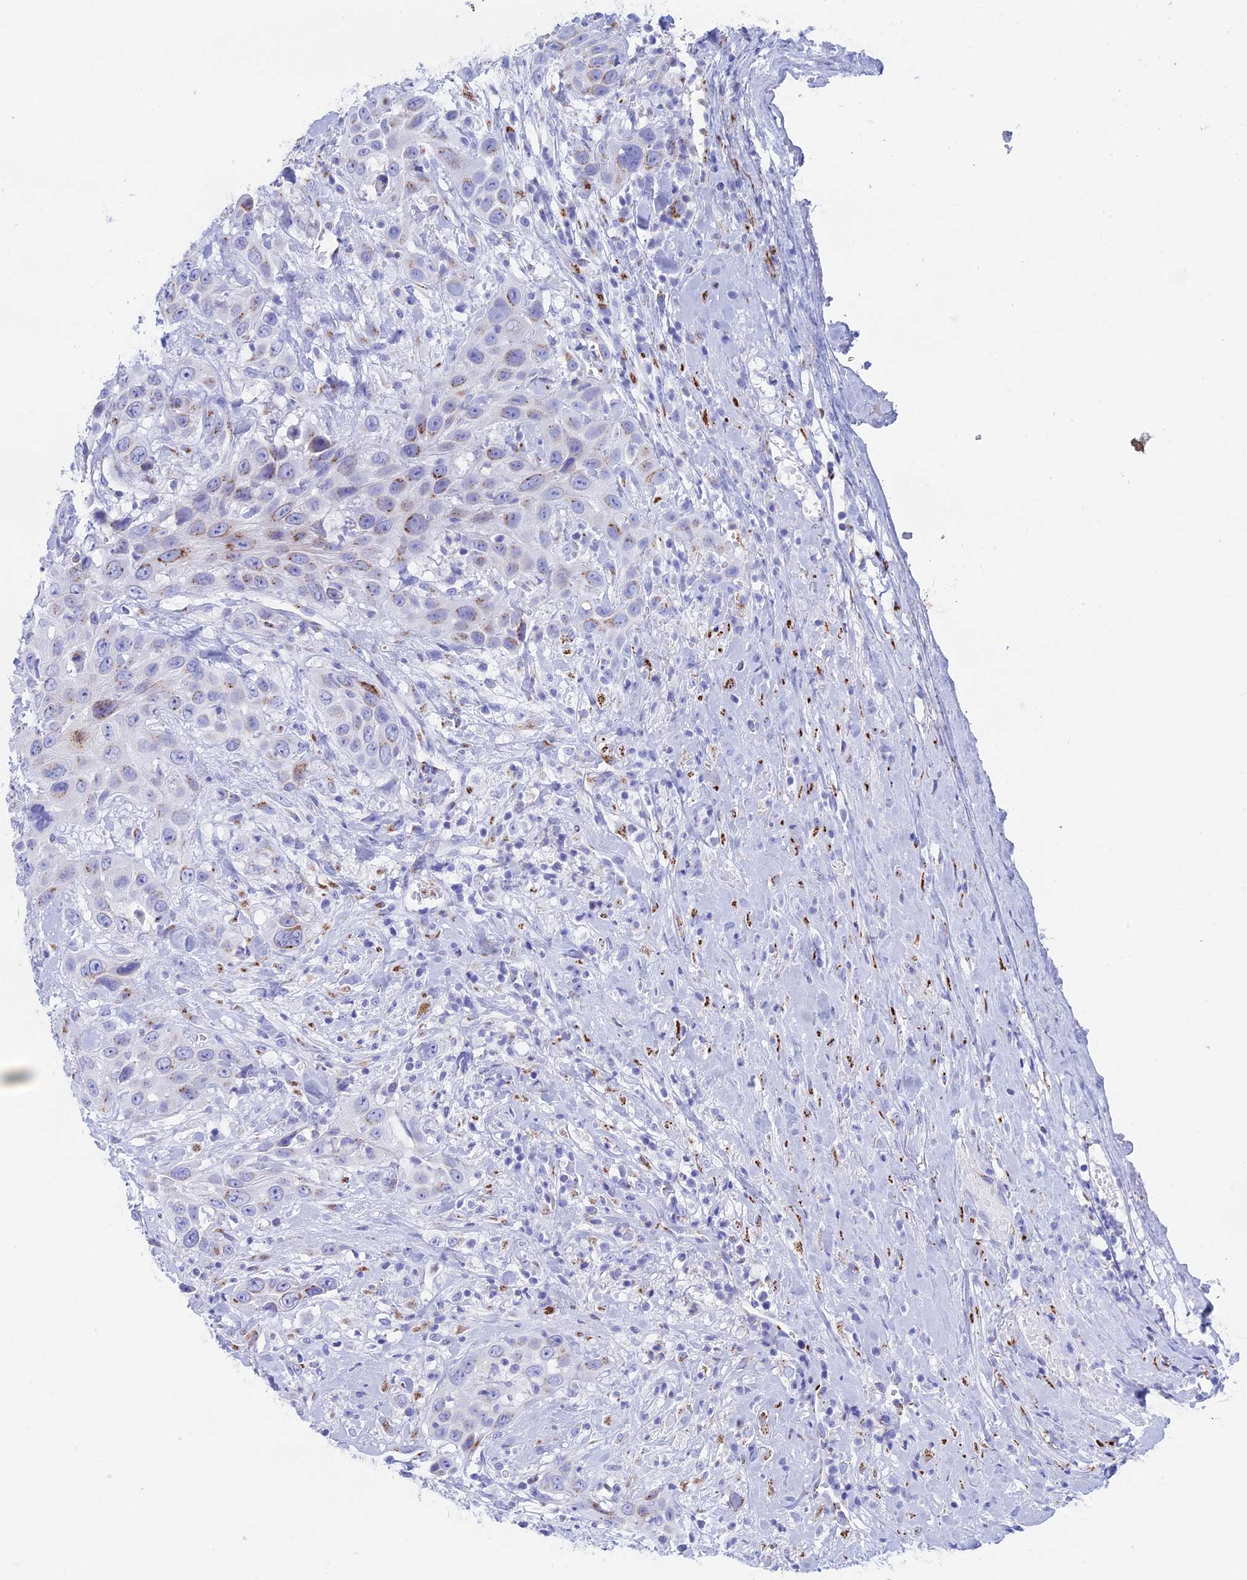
{"staining": {"intensity": "moderate", "quantity": "<25%", "location": "cytoplasmic/membranous"}, "tissue": "head and neck cancer", "cell_type": "Tumor cells", "image_type": "cancer", "snomed": [{"axis": "morphology", "description": "Squamous cell carcinoma, NOS"}, {"axis": "topography", "description": "Head-Neck"}], "caption": "Moderate cytoplasmic/membranous positivity is present in about <25% of tumor cells in head and neck cancer (squamous cell carcinoma).", "gene": "ERICH4", "patient": {"sex": "male", "age": 81}}